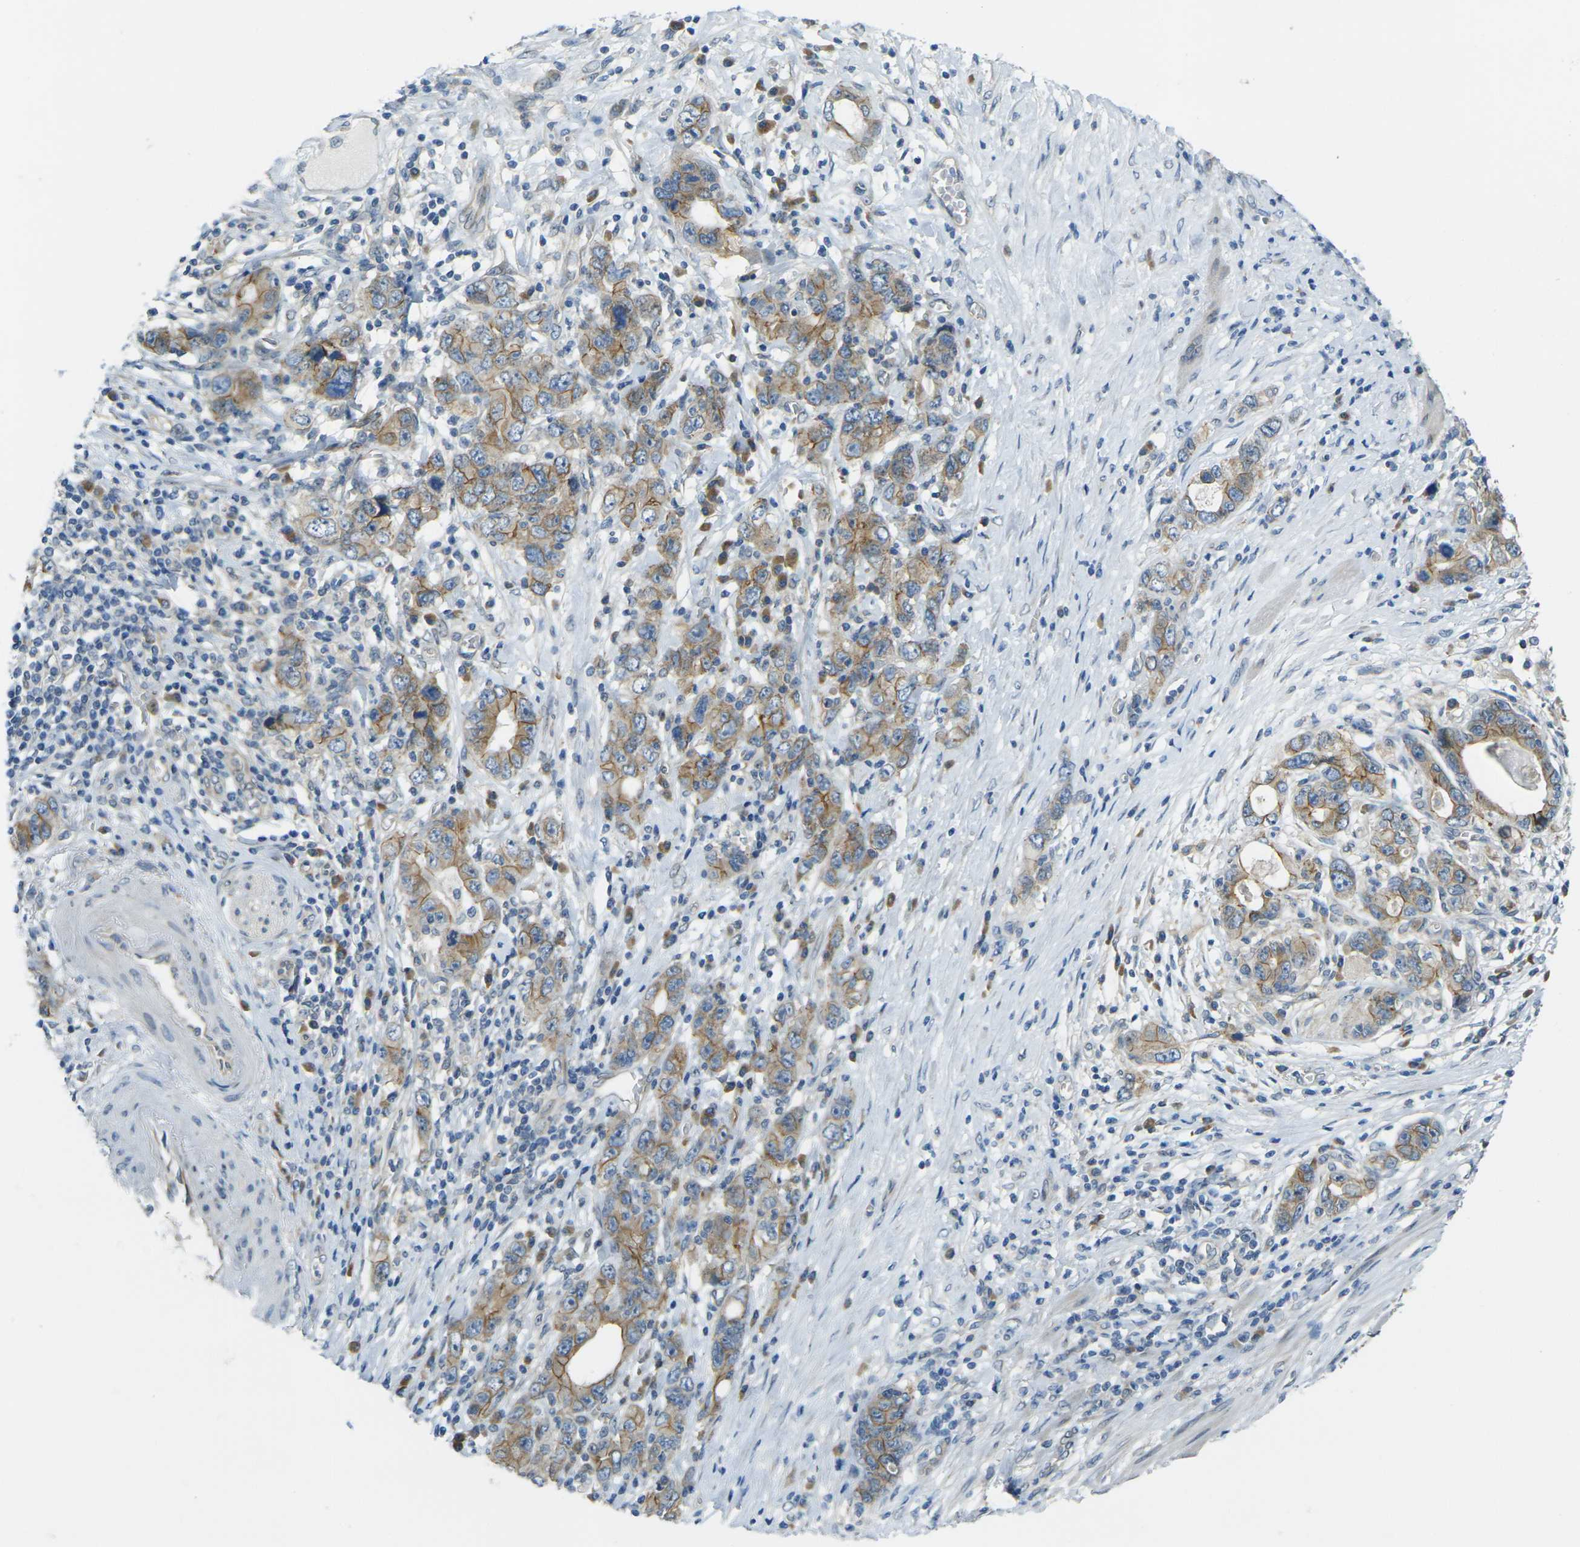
{"staining": {"intensity": "moderate", "quantity": ">75%", "location": "cytoplasmic/membranous"}, "tissue": "stomach cancer", "cell_type": "Tumor cells", "image_type": "cancer", "snomed": [{"axis": "morphology", "description": "Adenocarcinoma, NOS"}, {"axis": "topography", "description": "Stomach, lower"}], "caption": "Approximately >75% of tumor cells in human stomach cancer (adenocarcinoma) display moderate cytoplasmic/membranous protein positivity as visualized by brown immunohistochemical staining.", "gene": "RHBDD1", "patient": {"sex": "female", "age": 93}}